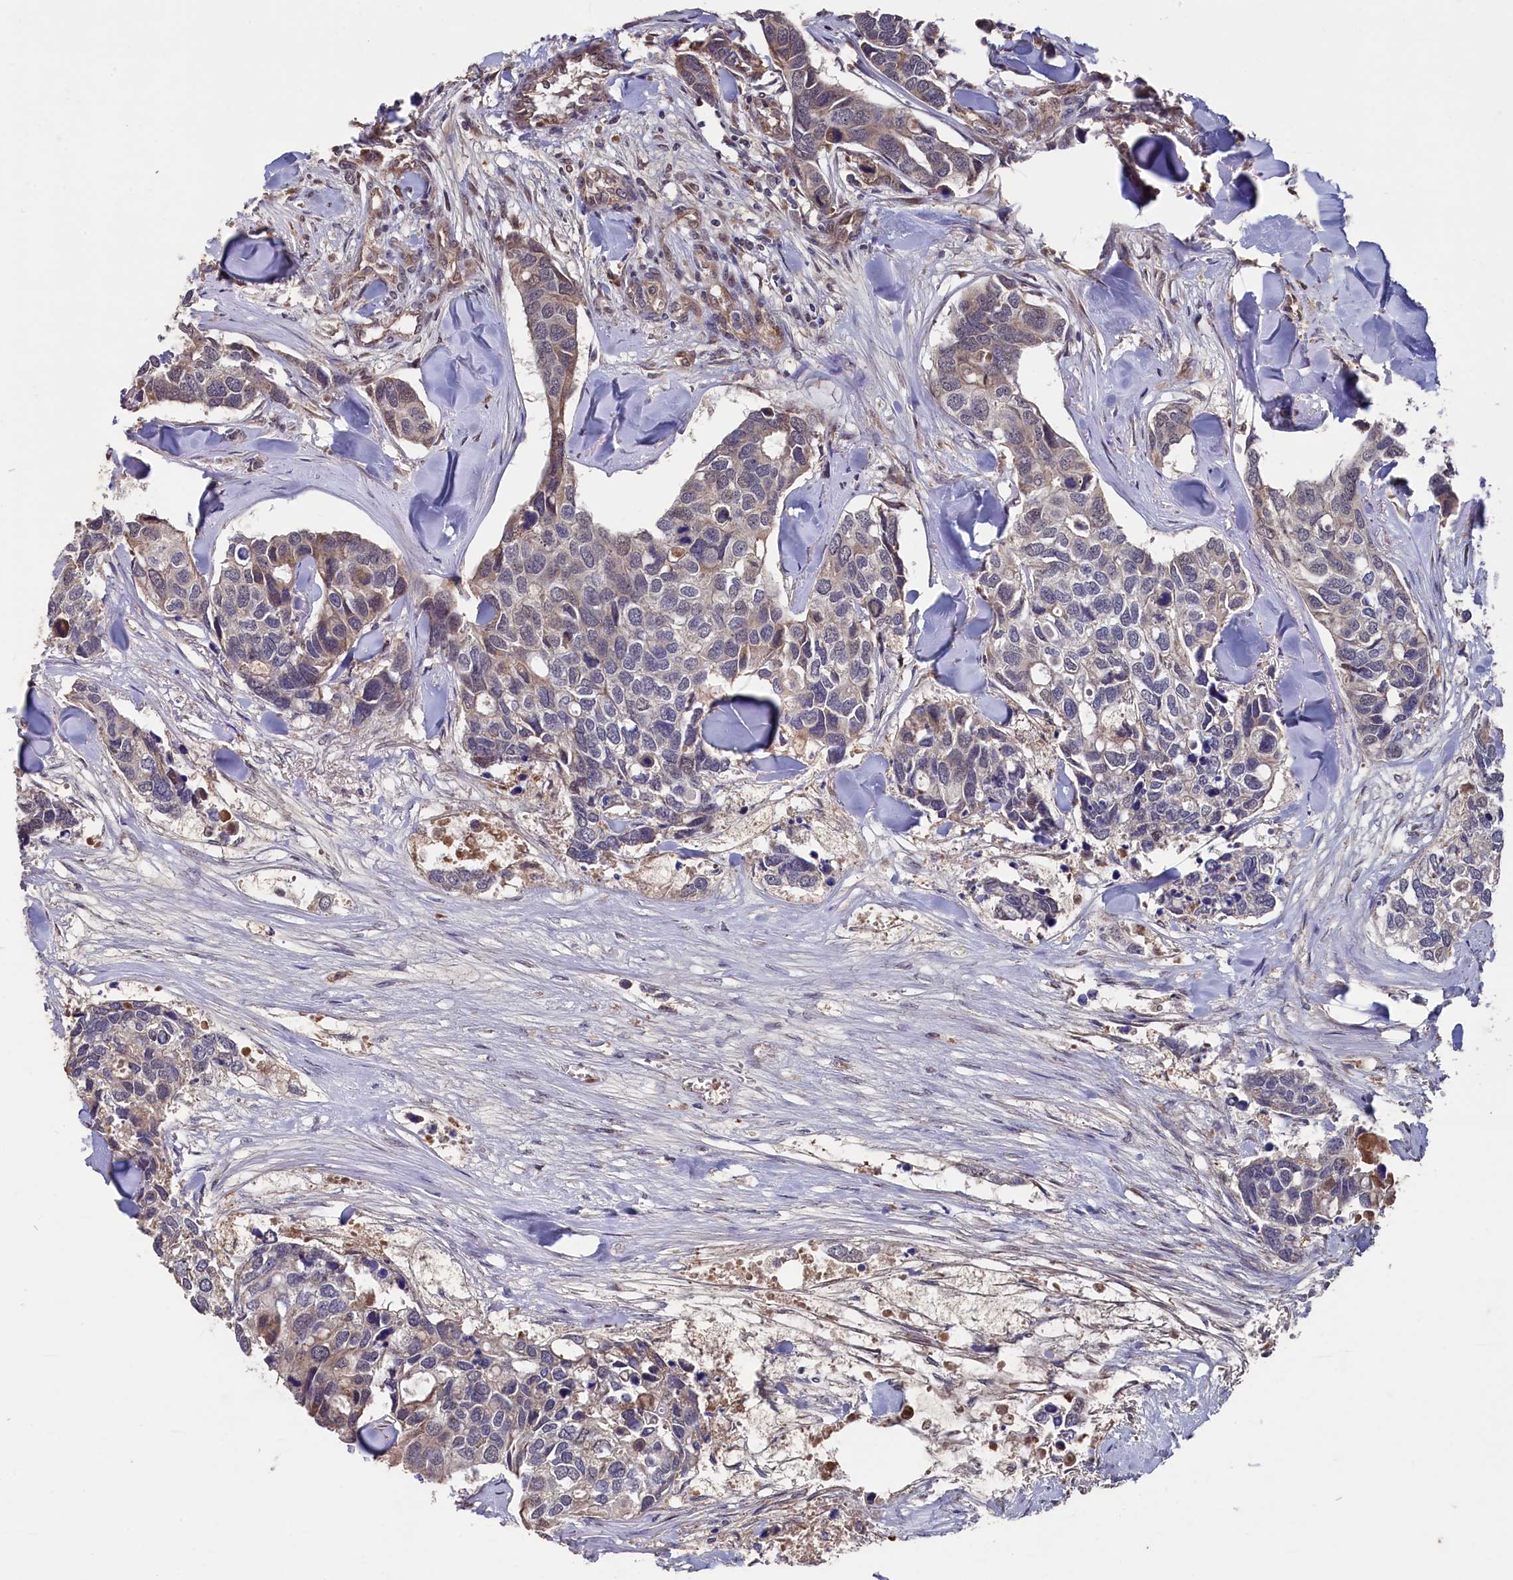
{"staining": {"intensity": "weak", "quantity": "<25%", "location": "cytoplasmic/membranous"}, "tissue": "breast cancer", "cell_type": "Tumor cells", "image_type": "cancer", "snomed": [{"axis": "morphology", "description": "Duct carcinoma"}, {"axis": "topography", "description": "Breast"}], "caption": "Immunohistochemistry (IHC) image of neoplastic tissue: infiltrating ductal carcinoma (breast) stained with DAB displays no significant protein expression in tumor cells.", "gene": "SLC12A4", "patient": {"sex": "female", "age": 83}}